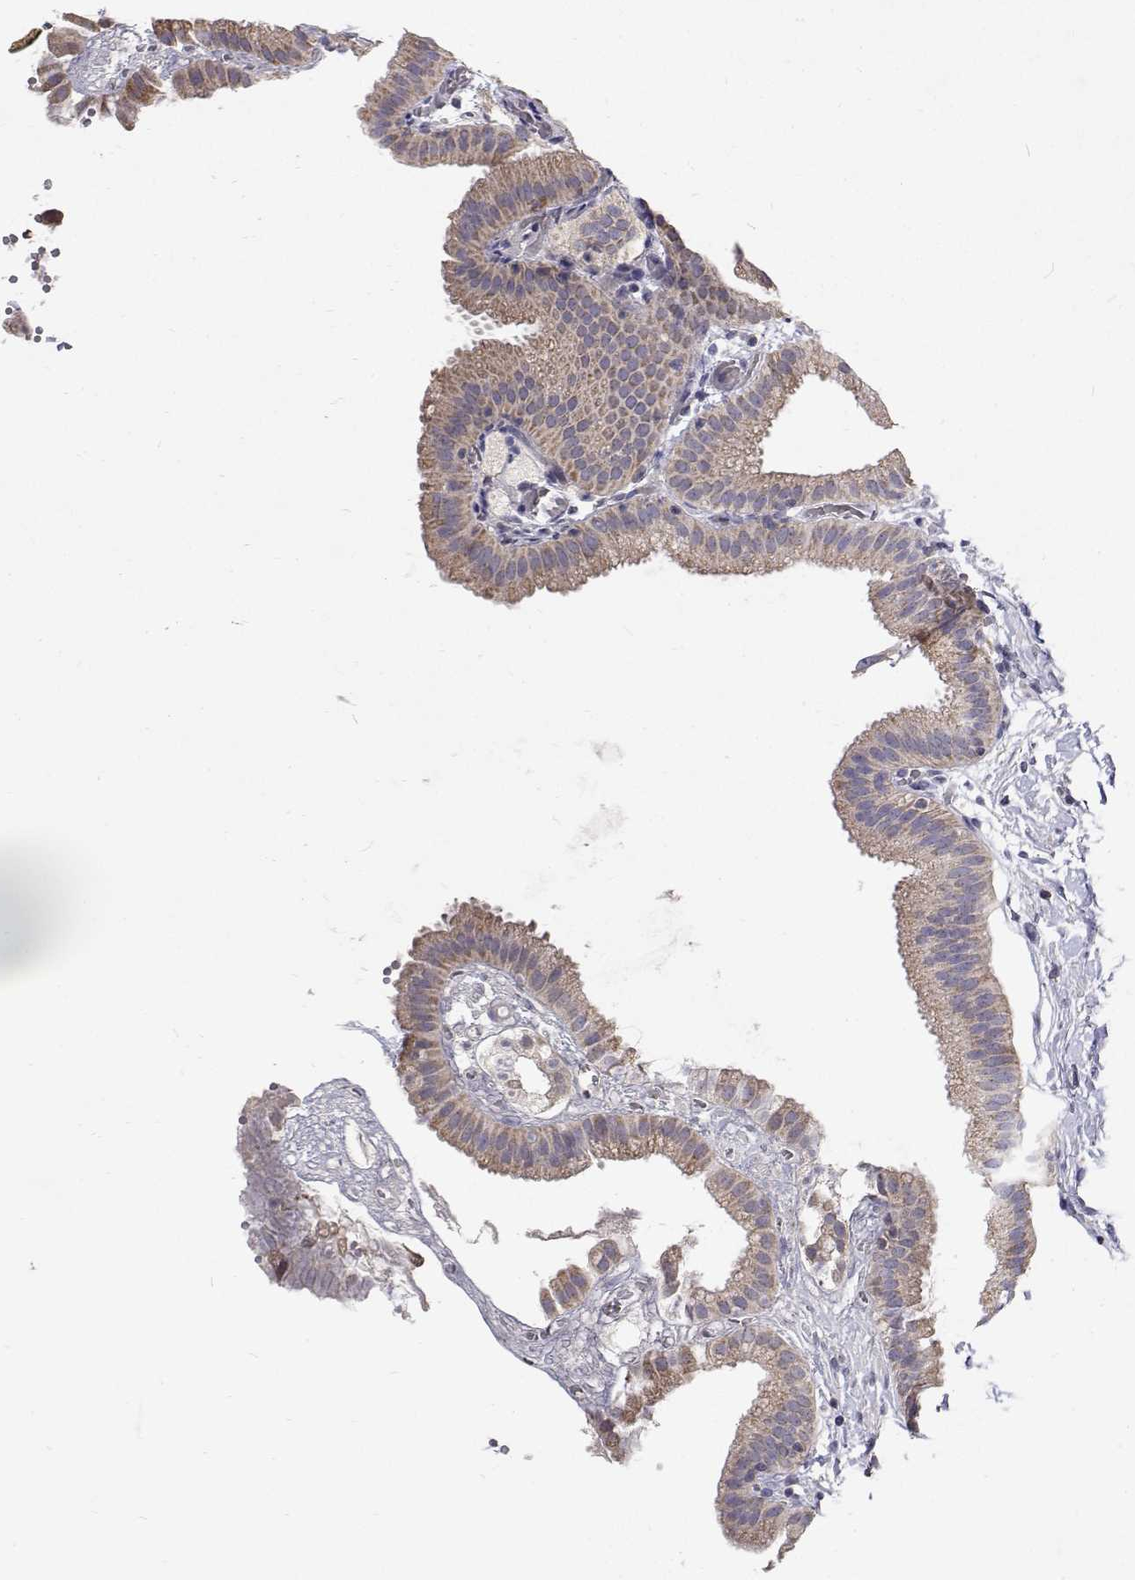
{"staining": {"intensity": "weak", "quantity": "25%-75%", "location": "cytoplasmic/membranous"}, "tissue": "gallbladder", "cell_type": "Glandular cells", "image_type": "normal", "snomed": [{"axis": "morphology", "description": "Normal tissue, NOS"}, {"axis": "topography", "description": "Gallbladder"}], "caption": "Immunohistochemistry (IHC) histopathology image of normal gallbladder stained for a protein (brown), which demonstrates low levels of weak cytoplasmic/membranous staining in about 25%-75% of glandular cells.", "gene": "TRIM60", "patient": {"sex": "female", "age": 63}}